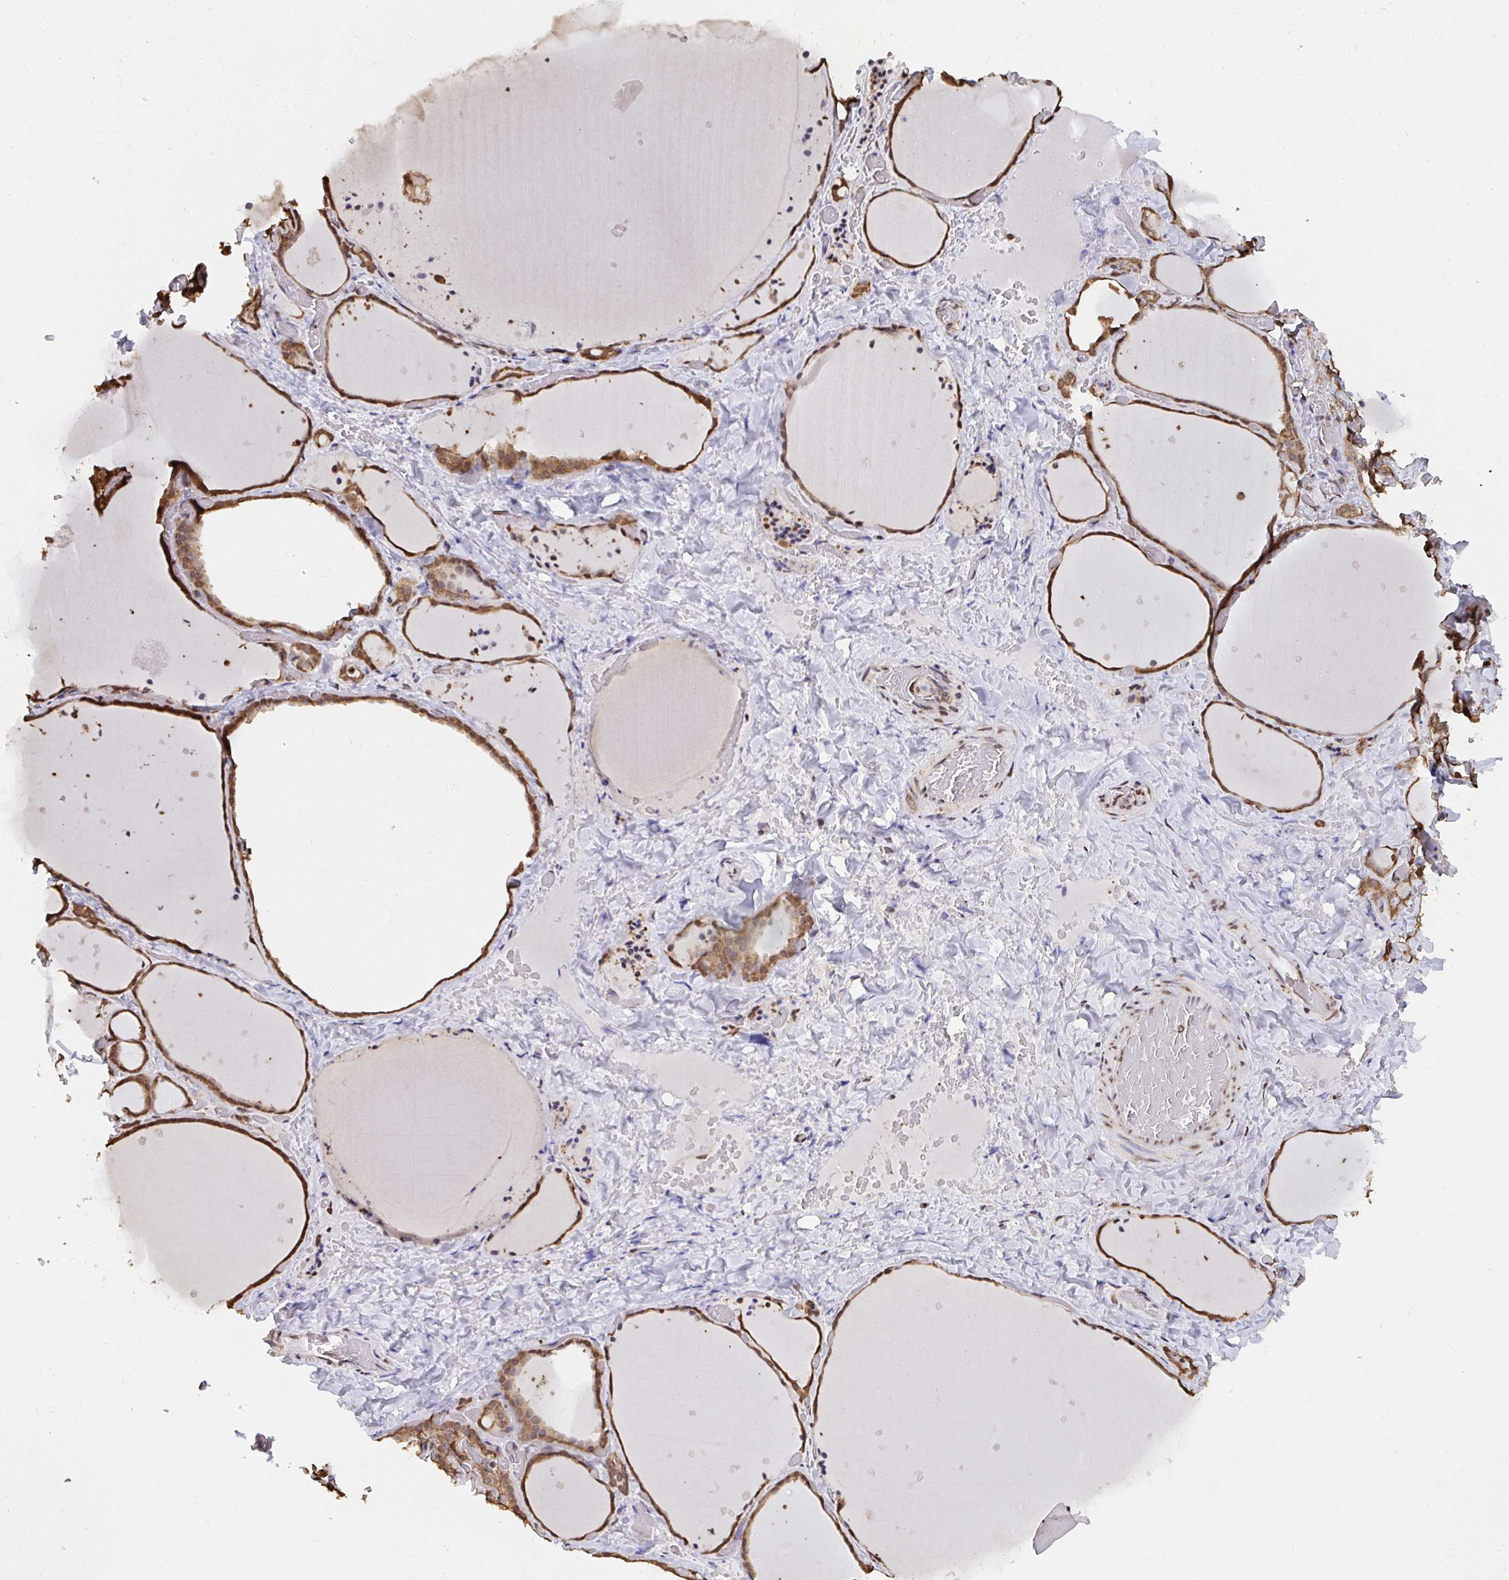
{"staining": {"intensity": "moderate", "quantity": ">75%", "location": "cytoplasmic/membranous"}, "tissue": "thyroid gland", "cell_type": "Glandular cells", "image_type": "normal", "snomed": [{"axis": "morphology", "description": "Normal tissue, NOS"}, {"axis": "topography", "description": "Thyroid gland"}], "caption": "Immunohistochemical staining of normal thyroid gland demonstrates medium levels of moderate cytoplasmic/membranous staining in approximately >75% of glandular cells. The protein of interest is shown in brown color, while the nuclei are stained blue.", "gene": "SYNCRIP", "patient": {"sex": "female", "age": 36}}